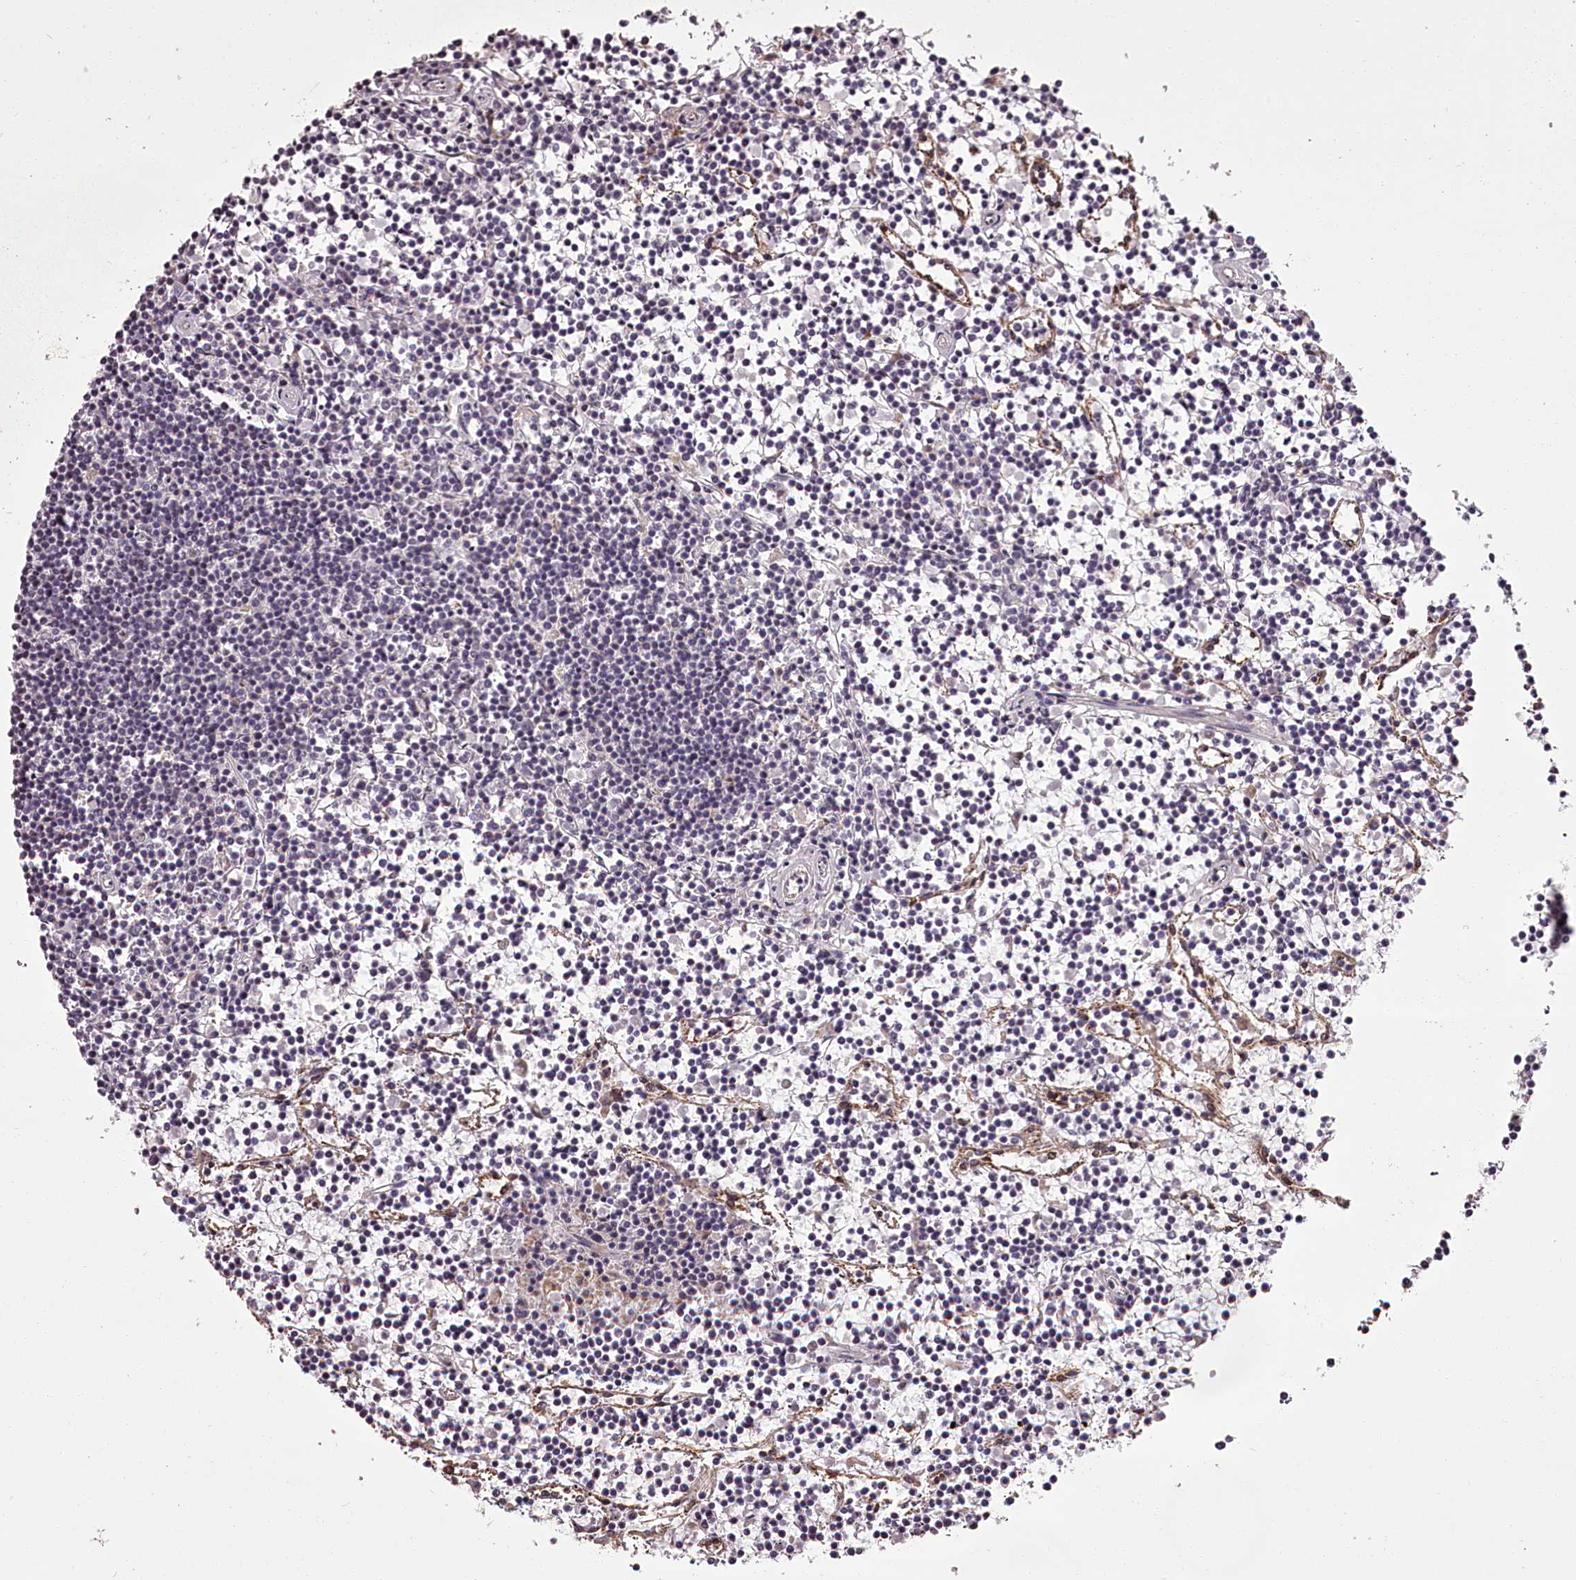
{"staining": {"intensity": "negative", "quantity": "none", "location": "none"}, "tissue": "lymphoma", "cell_type": "Tumor cells", "image_type": "cancer", "snomed": [{"axis": "morphology", "description": "Malignant lymphoma, non-Hodgkin's type, Low grade"}, {"axis": "topography", "description": "Spleen"}], "caption": "Immunohistochemistry photomicrograph of neoplastic tissue: low-grade malignant lymphoma, non-Hodgkin's type stained with DAB (3,3'-diaminobenzidine) reveals no significant protein expression in tumor cells. Brightfield microscopy of immunohistochemistry (IHC) stained with DAB (3,3'-diaminobenzidine) (brown) and hematoxylin (blue), captured at high magnification.", "gene": "CCDC92", "patient": {"sex": "female", "age": 19}}